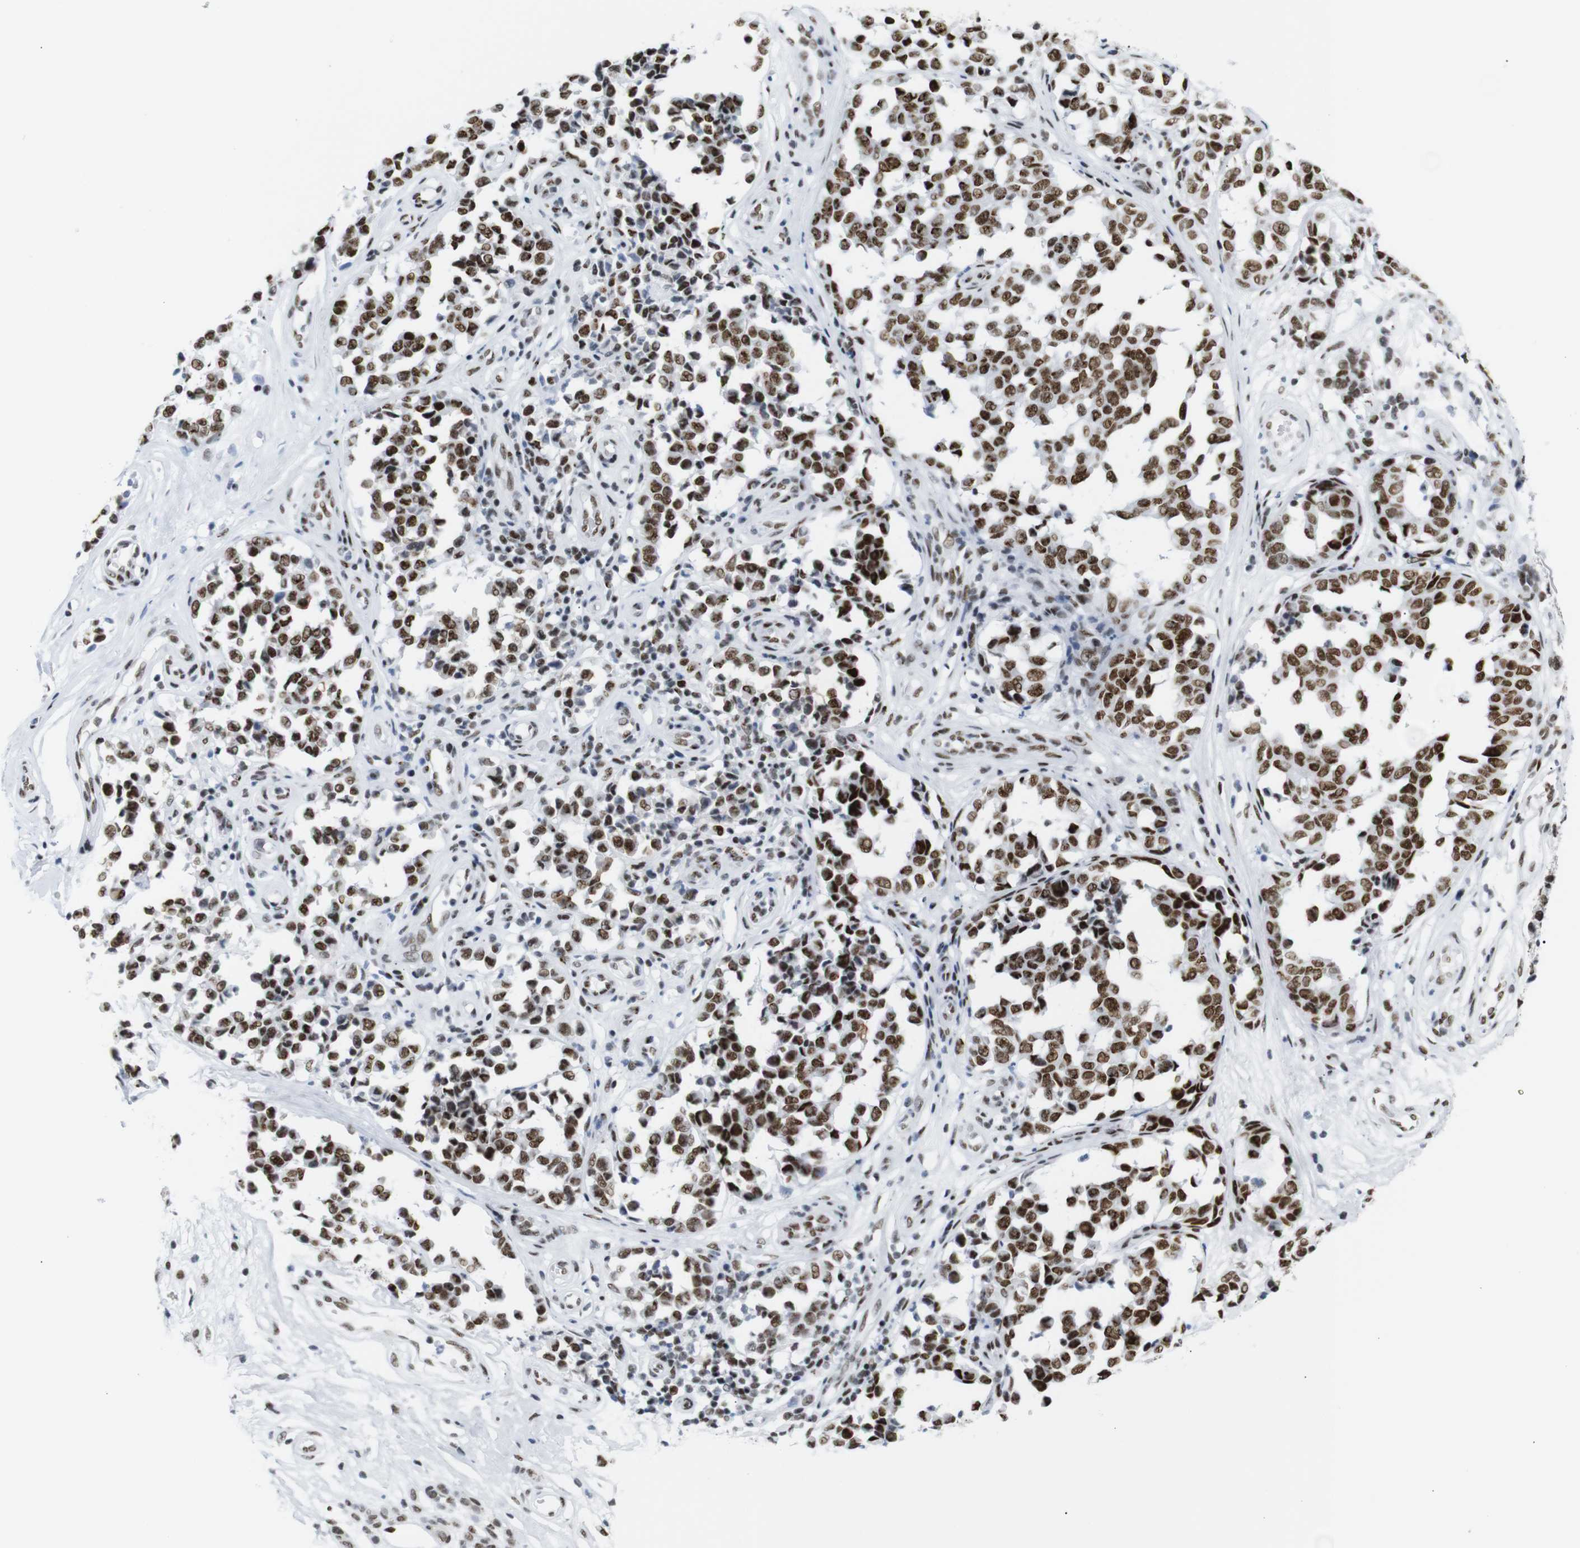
{"staining": {"intensity": "strong", "quantity": ">75%", "location": "nuclear"}, "tissue": "melanoma", "cell_type": "Tumor cells", "image_type": "cancer", "snomed": [{"axis": "morphology", "description": "Malignant melanoma, NOS"}, {"axis": "topography", "description": "Skin"}], "caption": "About >75% of tumor cells in human malignant melanoma reveal strong nuclear protein staining as visualized by brown immunohistochemical staining.", "gene": "TRA2B", "patient": {"sex": "female", "age": 64}}